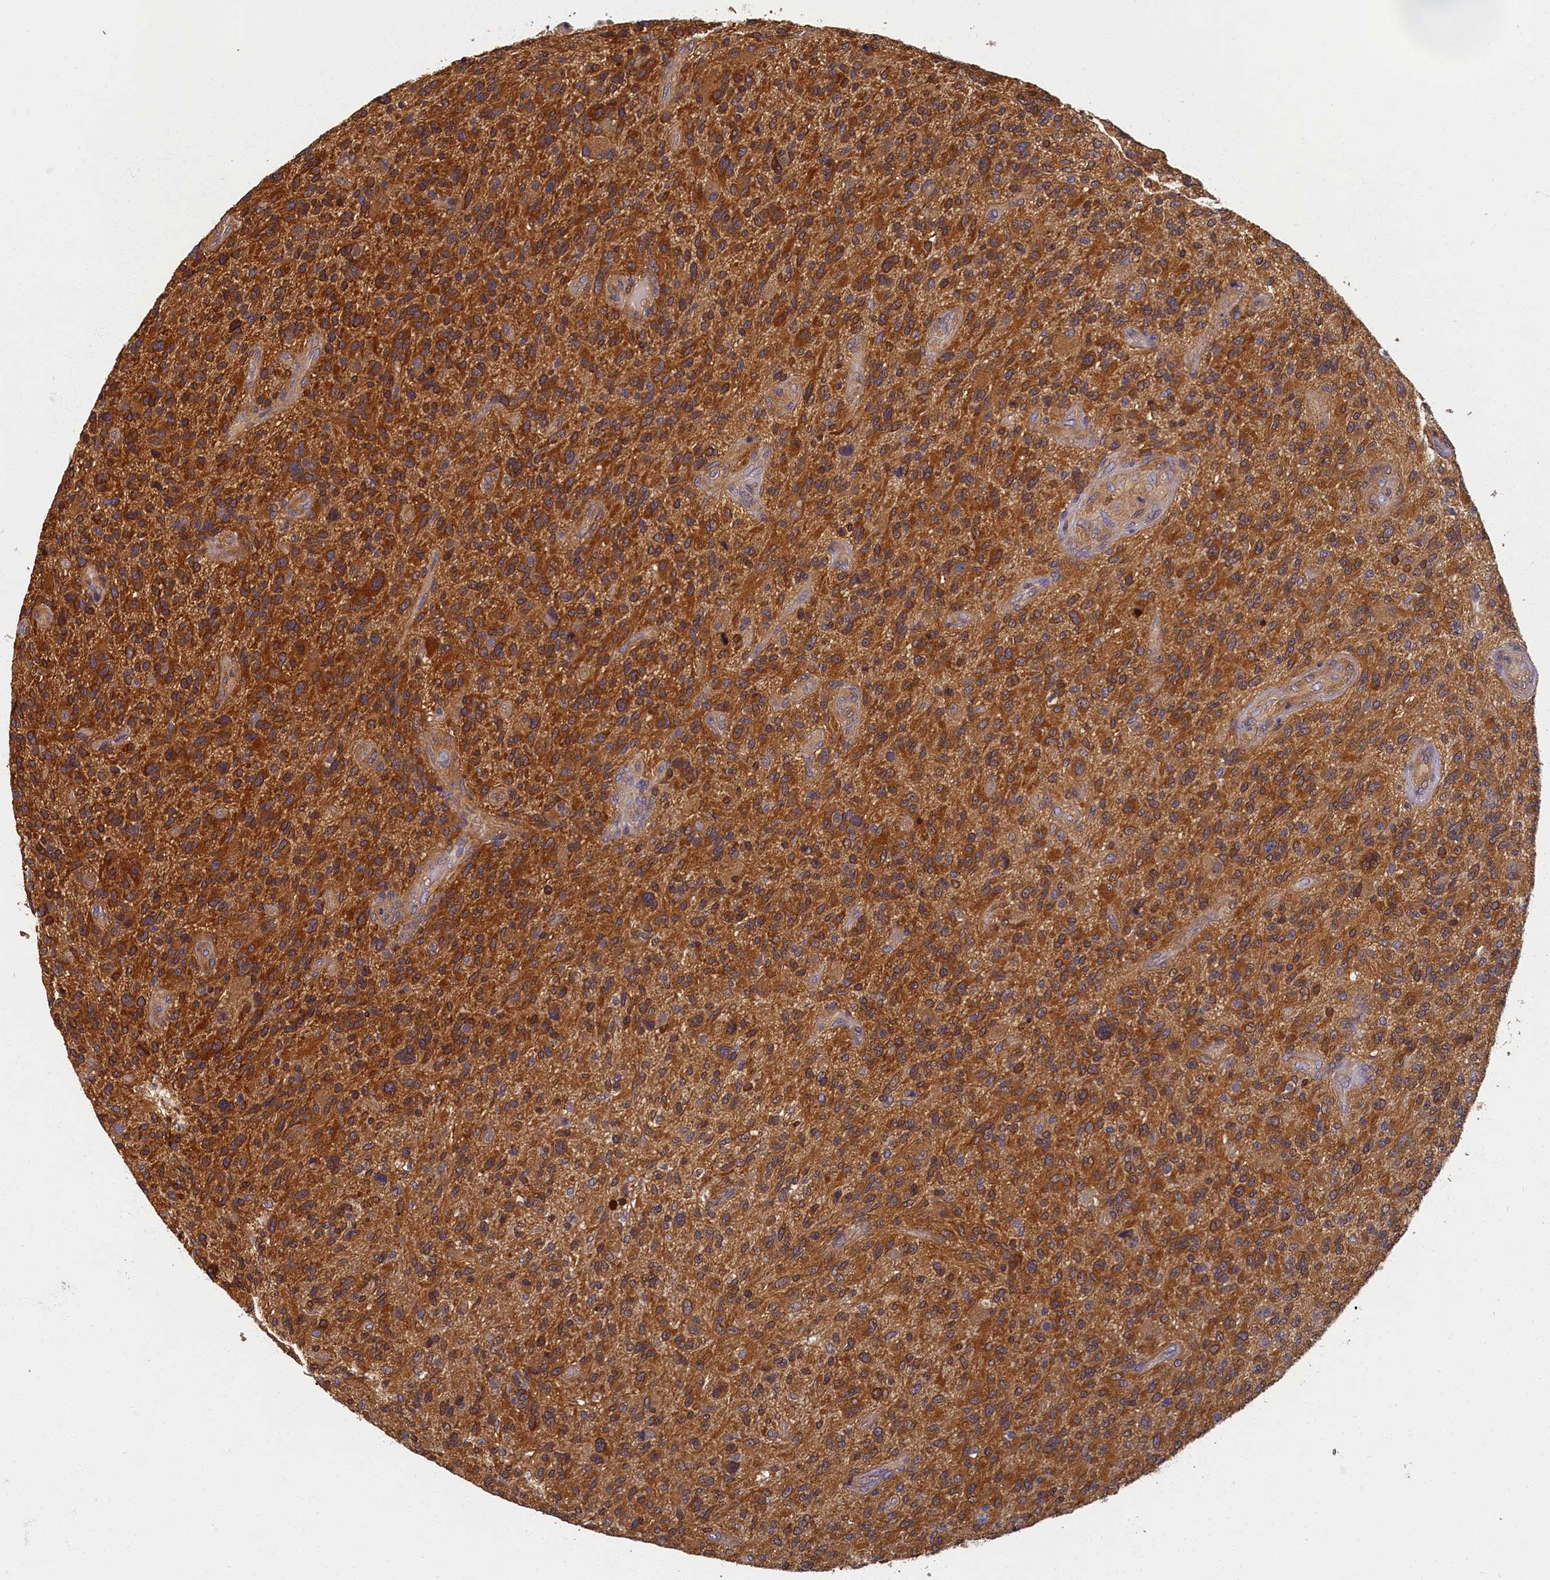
{"staining": {"intensity": "strong", "quantity": ">75%", "location": "cytoplasmic/membranous"}, "tissue": "glioma", "cell_type": "Tumor cells", "image_type": "cancer", "snomed": [{"axis": "morphology", "description": "Glioma, malignant, High grade"}, {"axis": "topography", "description": "Brain"}], "caption": "DAB immunohistochemical staining of human malignant glioma (high-grade) demonstrates strong cytoplasmic/membranous protein expression in about >75% of tumor cells.", "gene": "TBCB", "patient": {"sex": "male", "age": 47}}